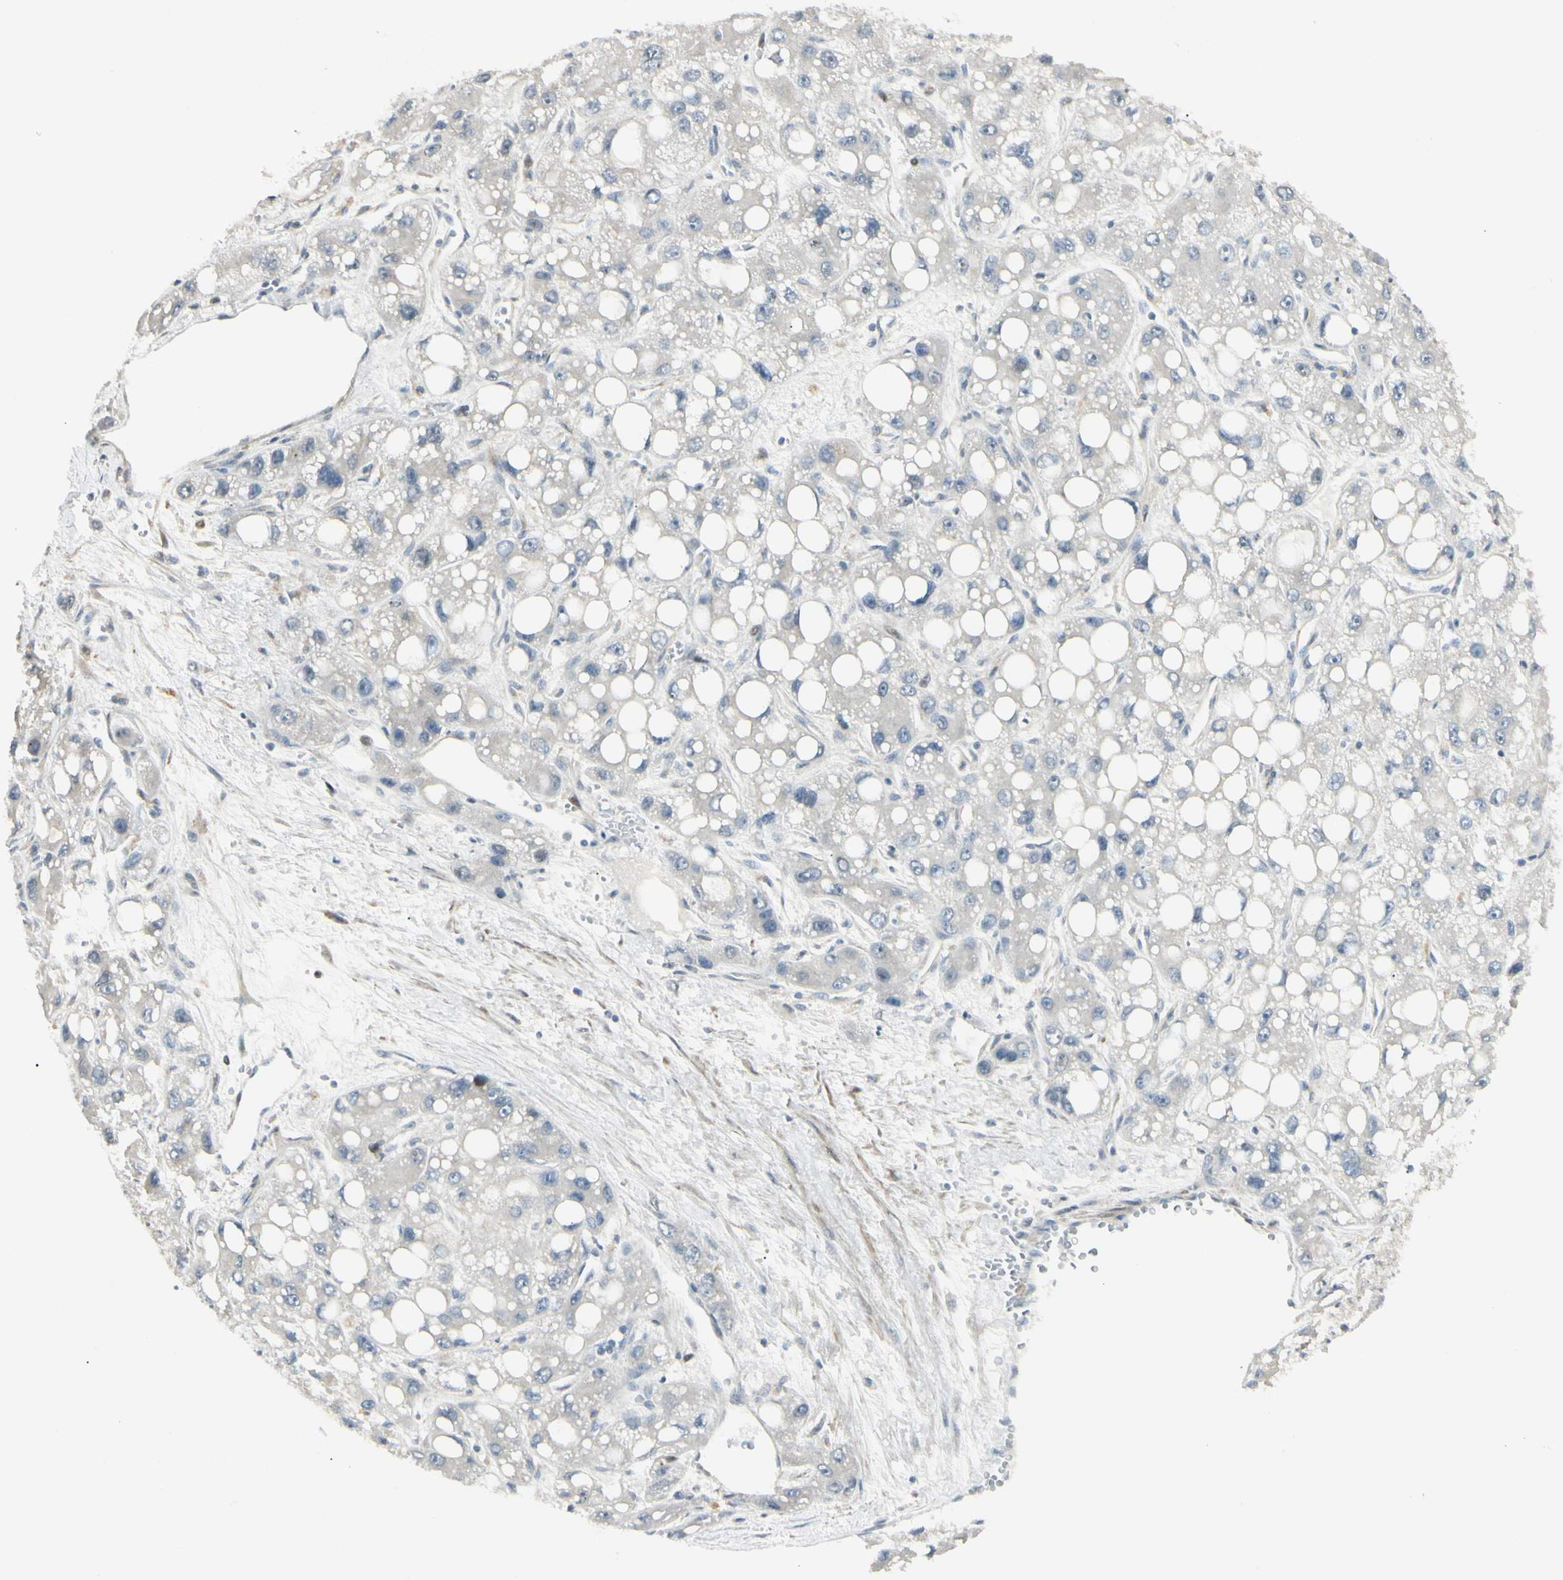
{"staining": {"intensity": "negative", "quantity": "none", "location": "none"}, "tissue": "liver cancer", "cell_type": "Tumor cells", "image_type": "cancer", "snomed": [{"axis": "morphology", "description": "Carcinoma, Hepatocellular, NOS"}, {"axis": "topography", "description": "Liver"}], "caption": "The IHC photomicrograph has no significant expression in tumor cells of liver cancer tissue.", "gene": "P4HA3", "patient": {"sex": "male", "age": 55}}